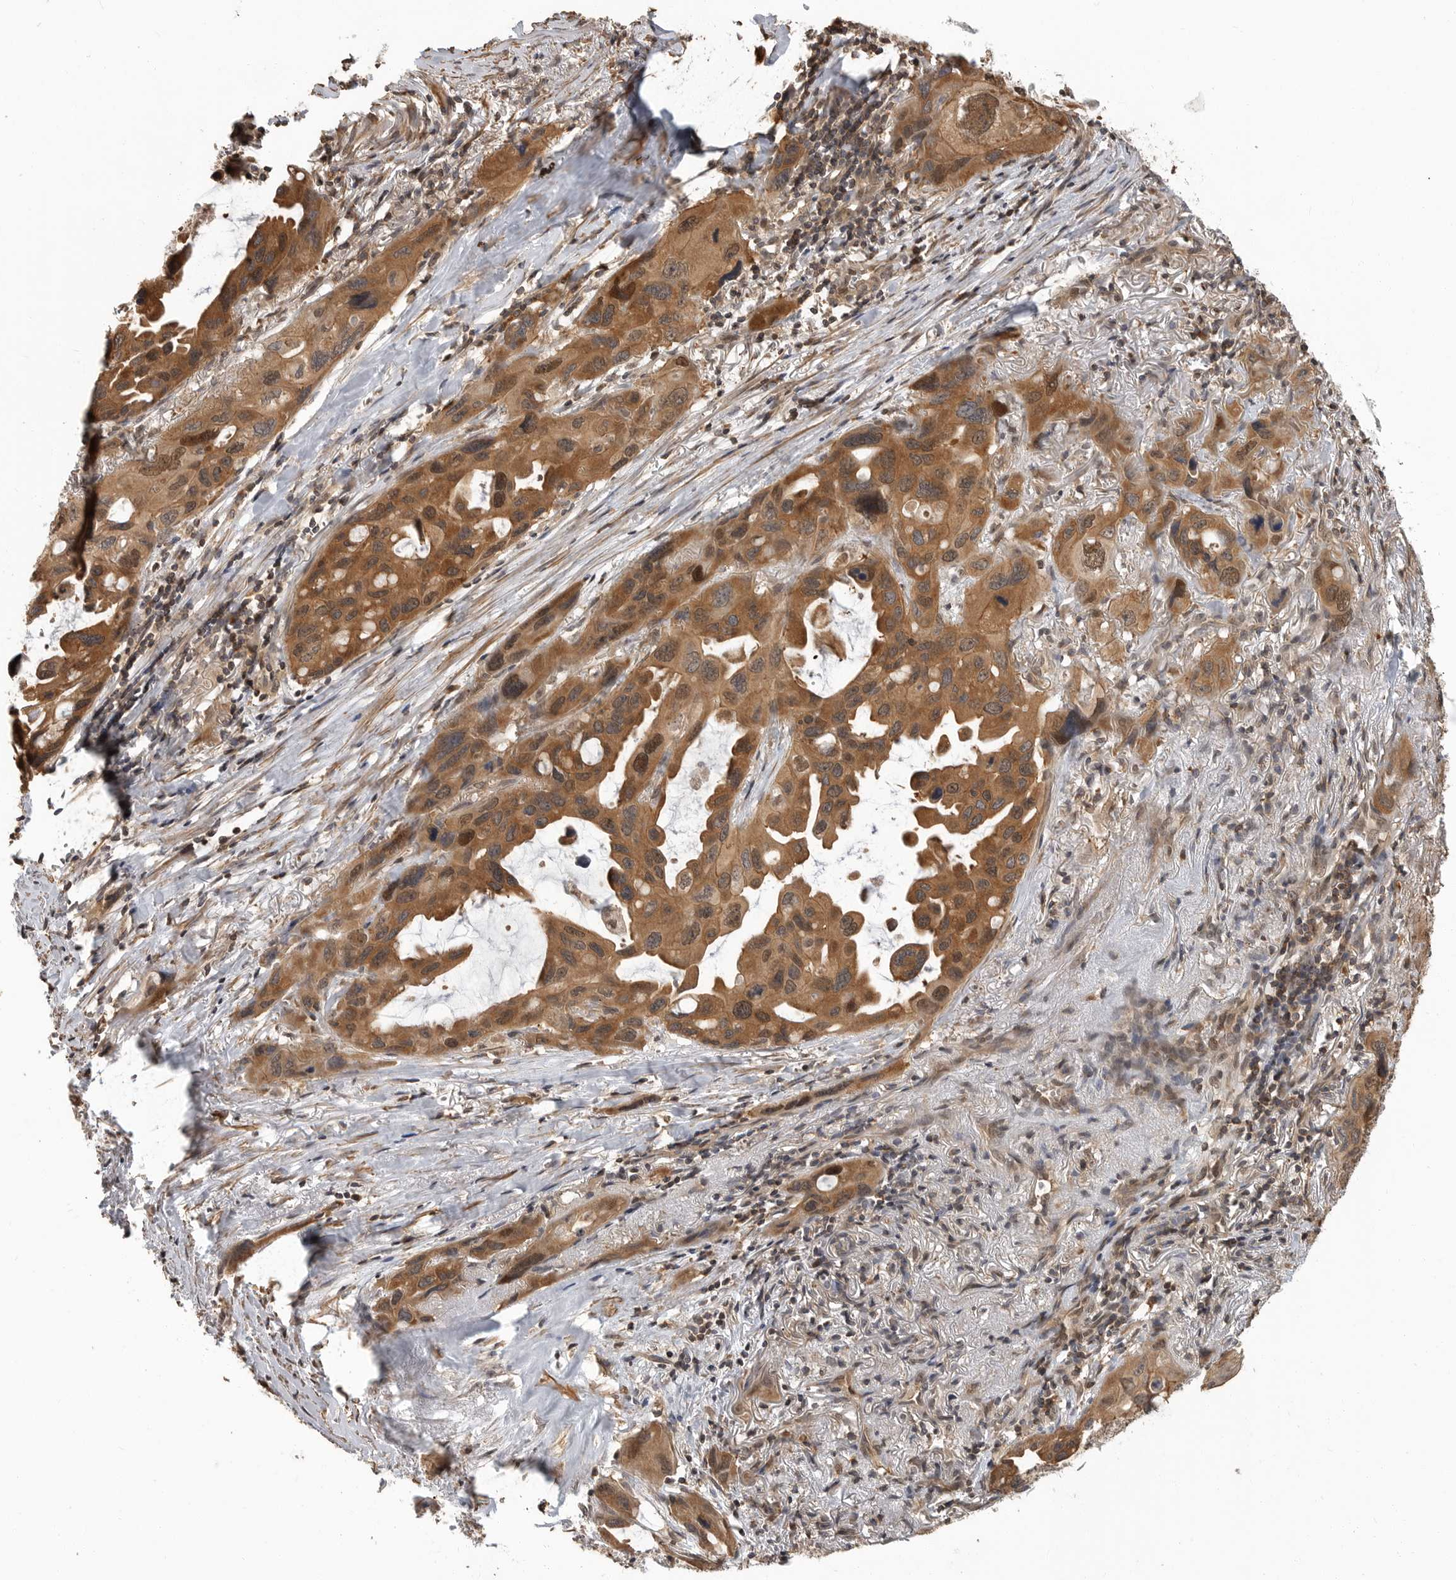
{"staining": {"intensity": "strong", "quantity": ">75%", "location": "cytoplasmic/membranous,nuclear"}, "tissue": "lung cancer", "cell_type": "Tumor cells", "image_type": "cancer", "snomed": [{"axis": "morphology", "description": "Squamous cell carcinoma, NOS"}, {"axis": "topography", "description": "Lung"}], "caption": "A high amount of strong cytoplasmic/membranous and nuclear expression is appreciated in about >75% of tumor cells in lung cancer tissue.", "gene": "ERN1", "patient": {"sex": "female", "age": 73}}